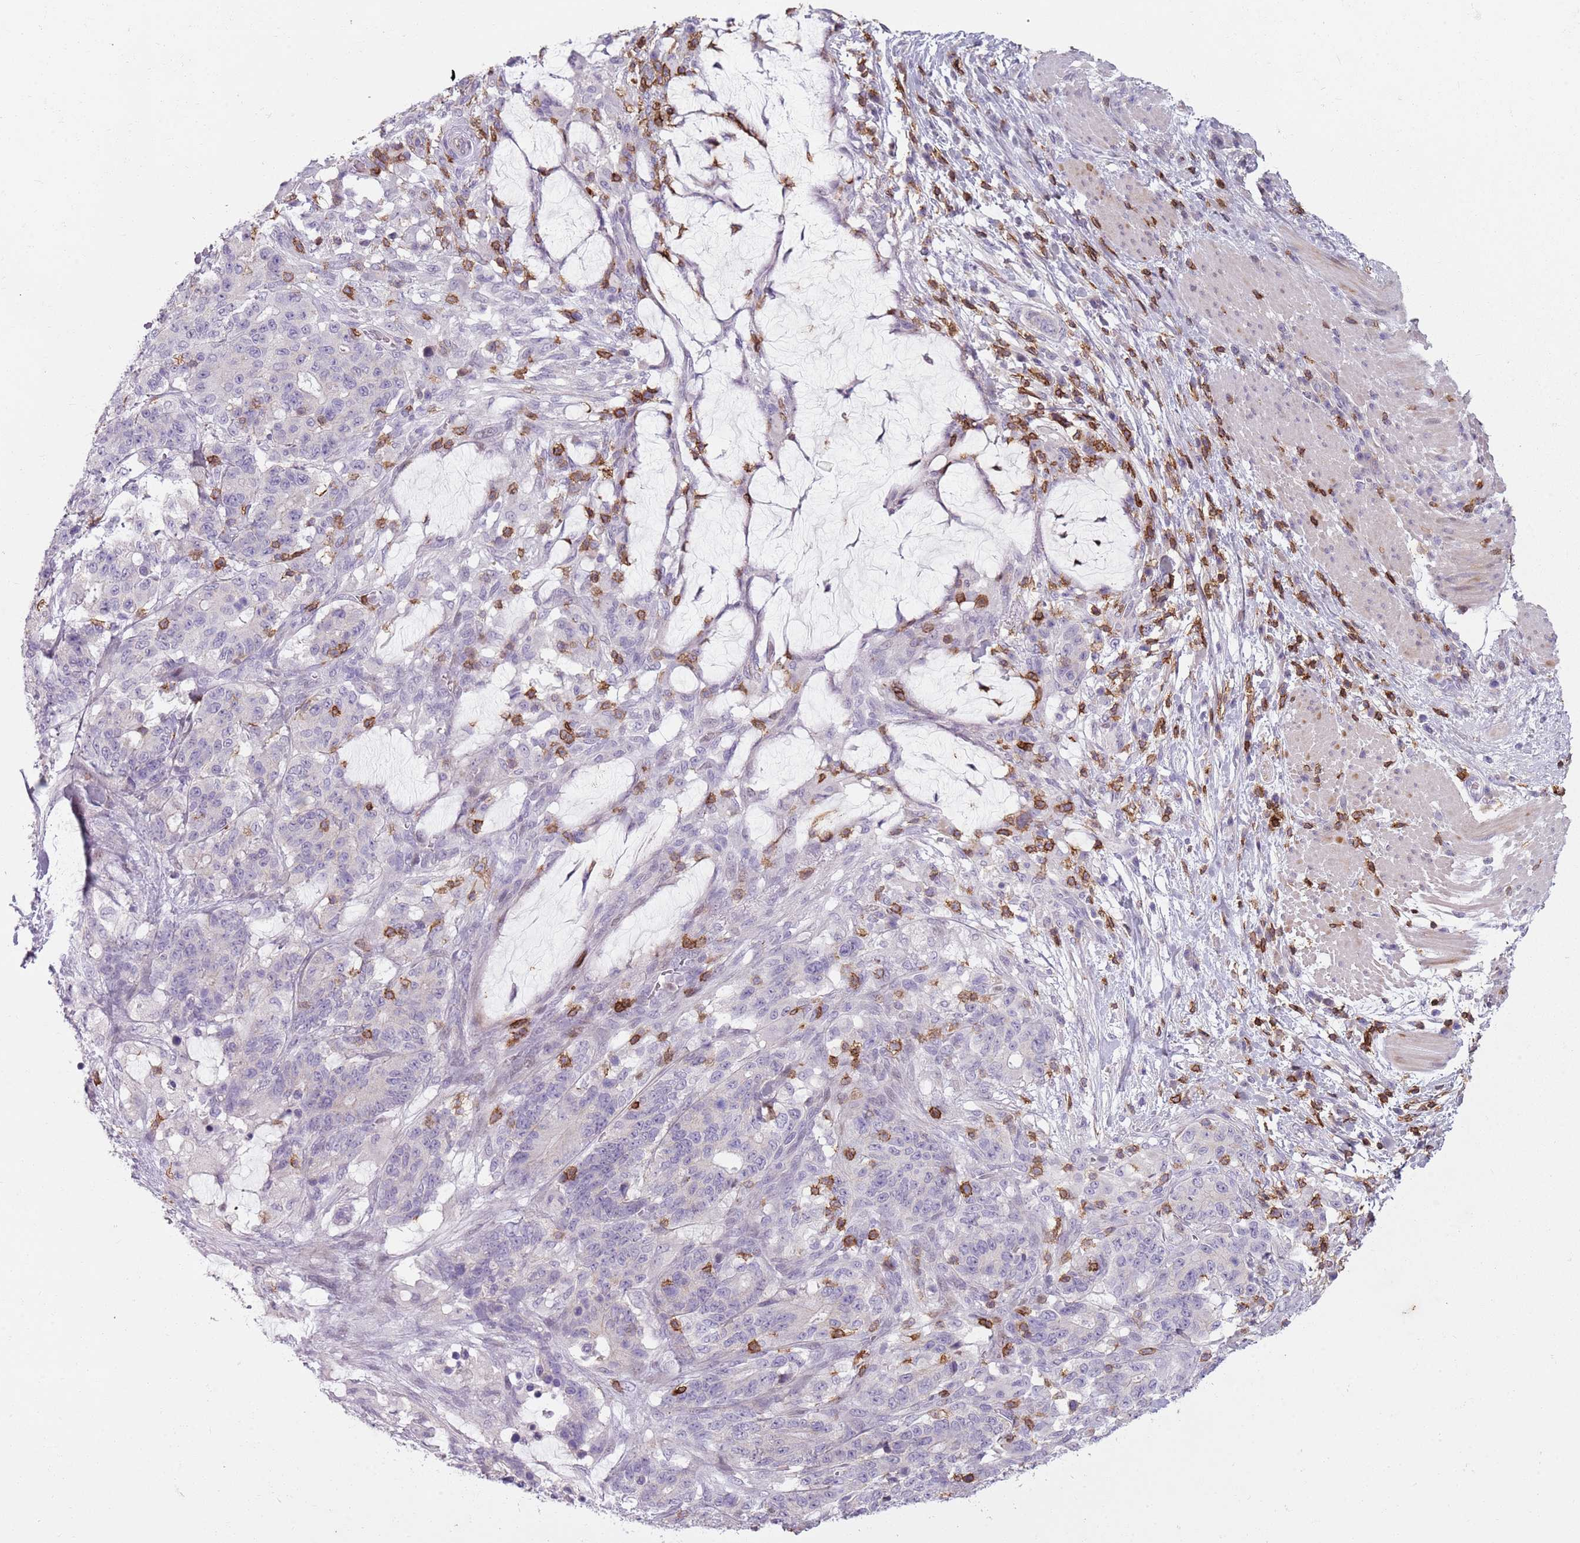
{"staining": {"intensity": "negative", "quantity": "none", "location": "none"}, "tissue": "stomach cancer", "cell_type": "Tumor cells", "image_type": "cancer", "snomed": [{"axis": "morphology", "description": "Normal tissue, NOS"}, {"axis": "morphology", "description": "Adenocarcinoma, NOS"}, {"axis": "topography", "description": "Stomach"}], "caption": "Adenocarcinoma (stomach) was stained to show a protein in brown. There is no significant positivity in tumor cells.", "gene": "ZNF583", "patient": {"sex": "female", "age": 64}}